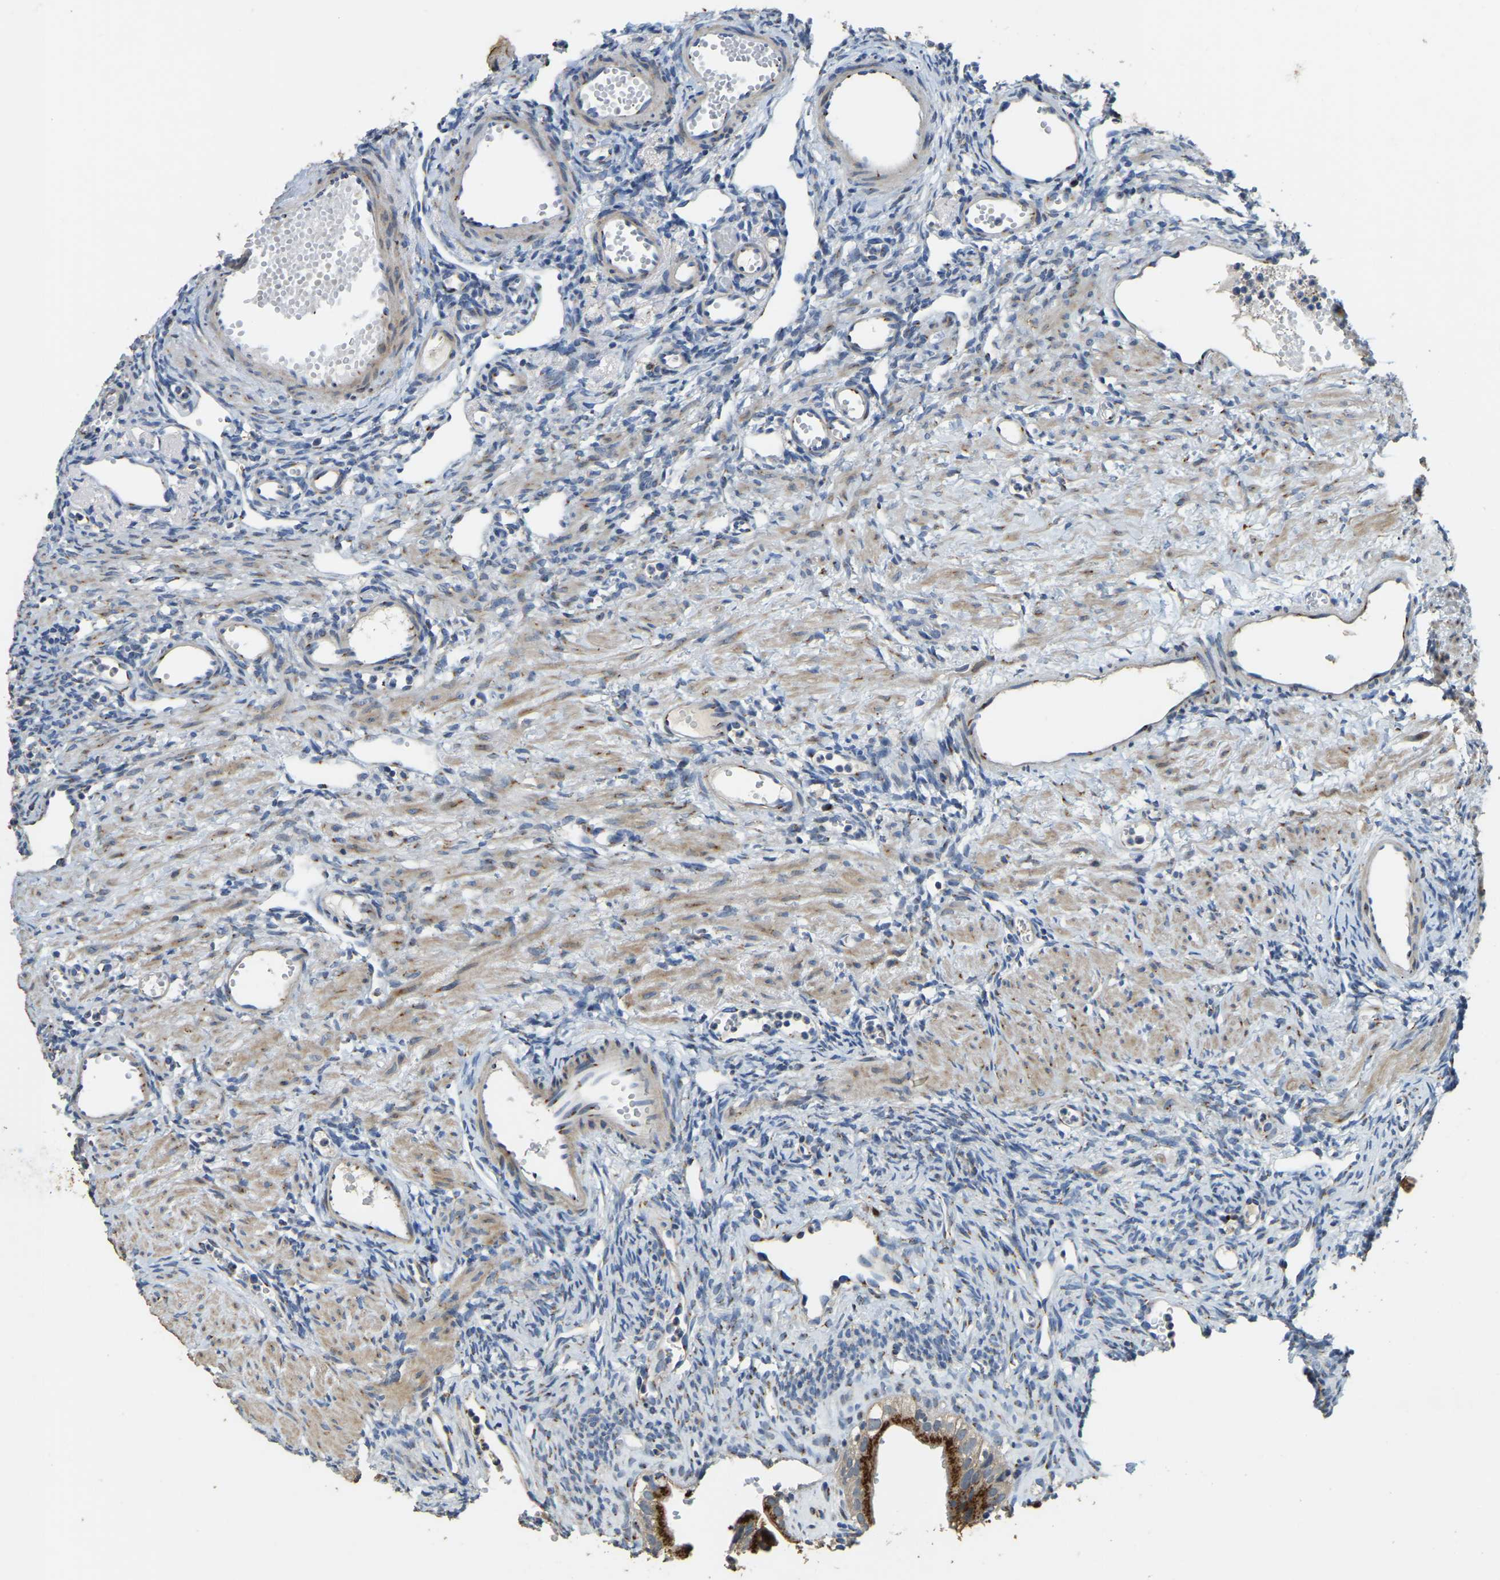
{"staining": {"intensity": "weak", "quantity": "25%-75%", "location": "cytoplasmic/membranous"}, "tissue": "ovary", "cell_type": "Follicle cells", "image_type": "normal", "snomed": [{"axis": "morphology", "description": "Normal tissue, NOS"}, {"axis": "topography", "description": "Ovary"}], "caption": "The histopathology image demonstrates a brown stain indicating the presence of a protein in the cytoplasmic/membranous of follicle cells in ovary. (IHC, brightfield microscopy, high magnification).", "gene": "FAM174A", "patient": {"sex": "female", "age": 33}}